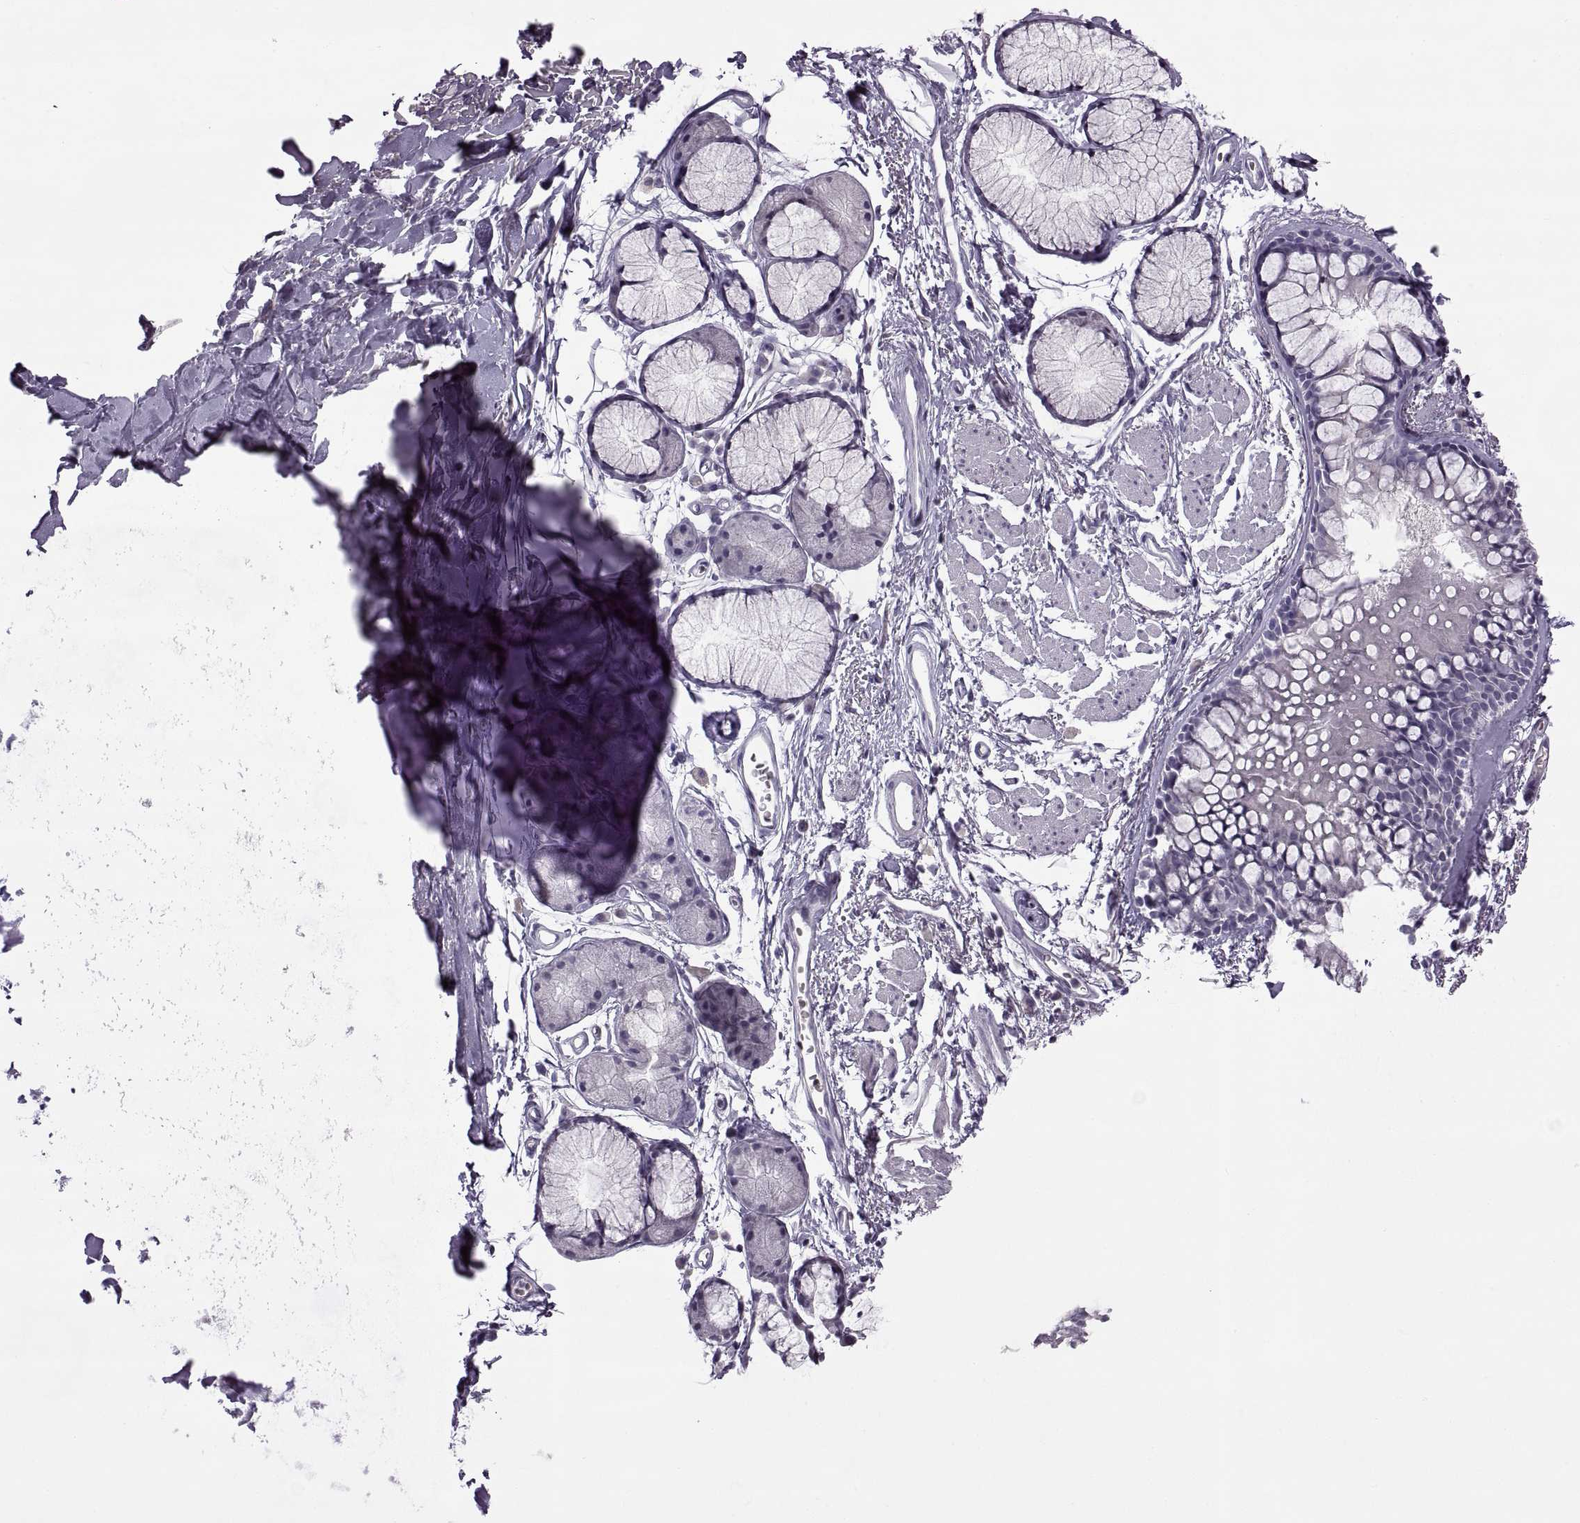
{"staining": {"intensity": "negative", "quantity": "none", "location": "none"}, "tissue": "adipose tissue", "cell_type": "Adipocytes", "image_type": "normal", "snomed": [{"axis": "morphology", "description": "Normal tissue, NOS"}, {"axis": "topography", "description": "Cartilage tissue"}, {"axis": "topography", "description": "Bronchus"}], "caption": "A micrograph of human adipose tissue is negative for staining in adipocytes. (Brightfield microscopy of DAB IHC at high magnification).", "gene": "RSPH6A", "patient": {"sex": "female", "age": 79}}